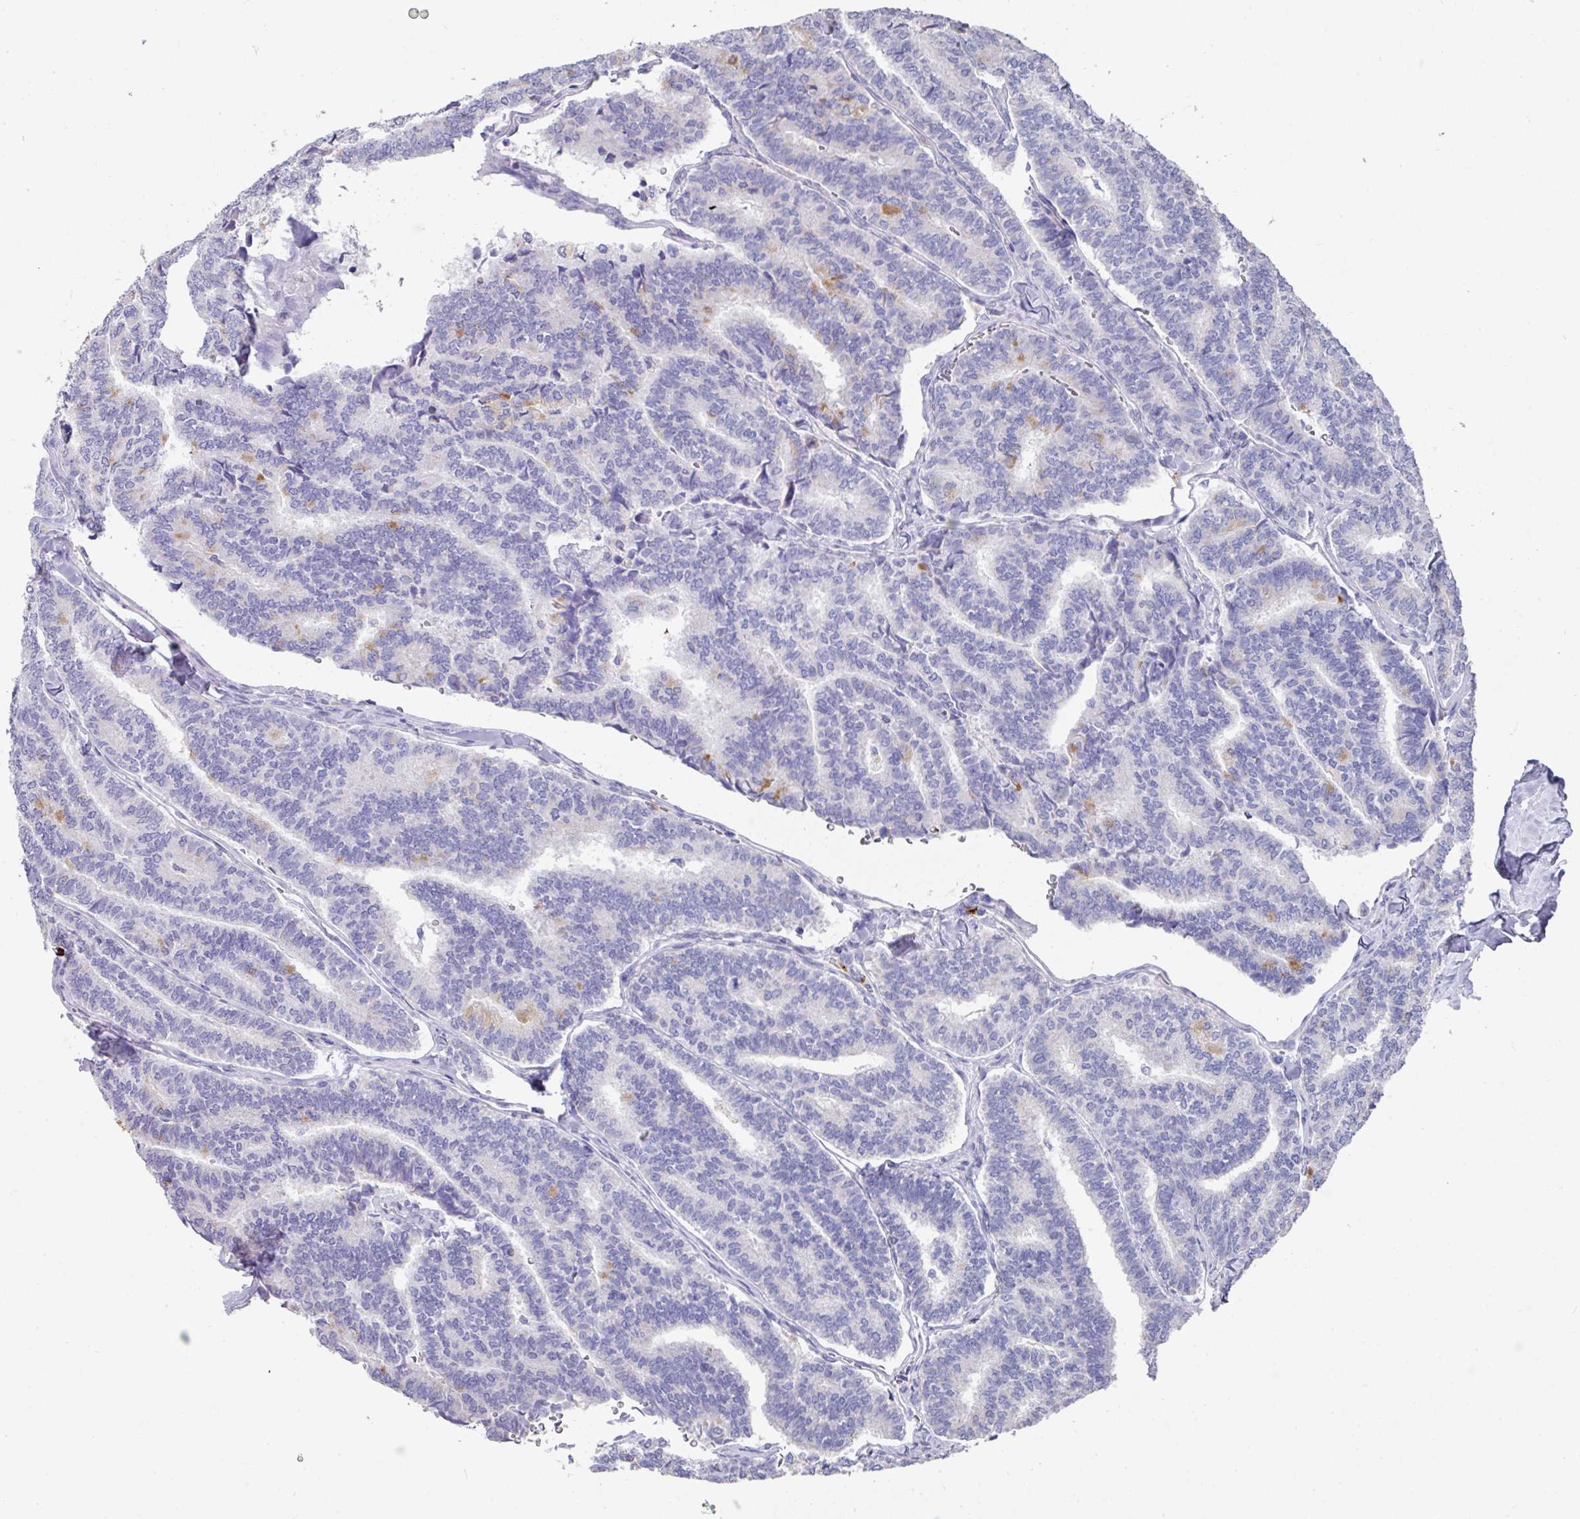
{"staining": {"intensity": "negative", "quantity": "none", "location": "none"}, "tissue": "thyroid cancer", "cell_type": "Tumor cells", "image_type": "cancer", "snomed": [{"axis": "morphology", "description": "Papillary adenocarcinoma, NOS"}, {"axis": "topography", "description": "Thyroid gland"}], "caption": "Thyroid papillary adenocarcinoma was stained to show a protein in brown. There is no significant expression in tumor cells.", "gene": "CPVL", "patient": {"sex": "female", "age": 35}}